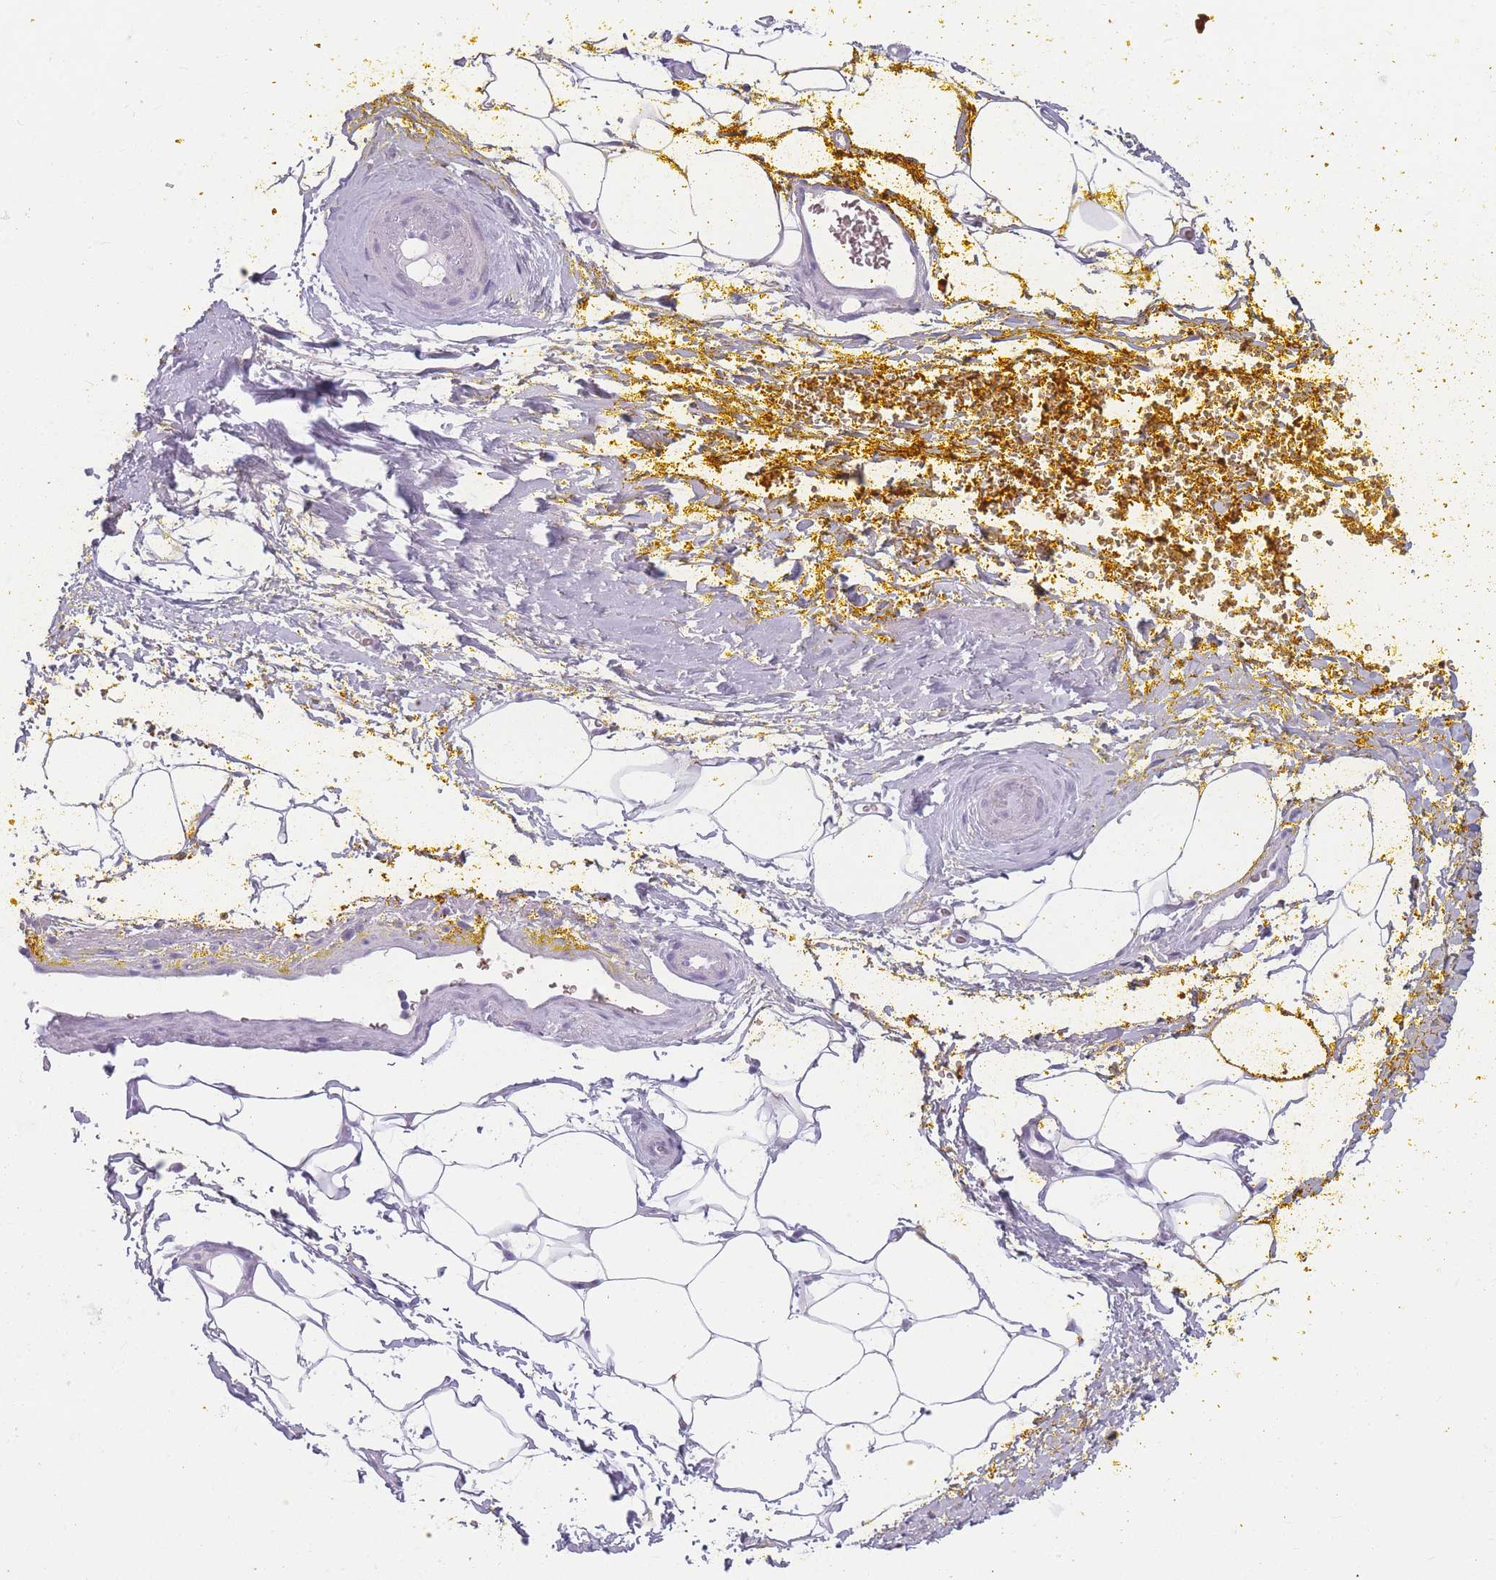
{"staining": {"intensity": "negative", "quantity": "none", "location": "none"}, "tissue": "adipose tissue", "cell_type": "Adipocytes", "image_type": "normal", "snomed": [{"axis": "morphology", "description": "Normal tissue, NOS"}, {"axis": "morphology", "description": "Adenocarcinoma, Low grade"}, {"axis": "topography", "description": "Prostate"}, {"axis": "topography", "description": "Peripheral nerve tissue"}], "caption": "This is an immunohistochemistry (IHC) image of benign human adipose tissue. There is no staining in adipocytes.", "gene": "CCNO", "patient": {"sex": "male", "age": 63}}